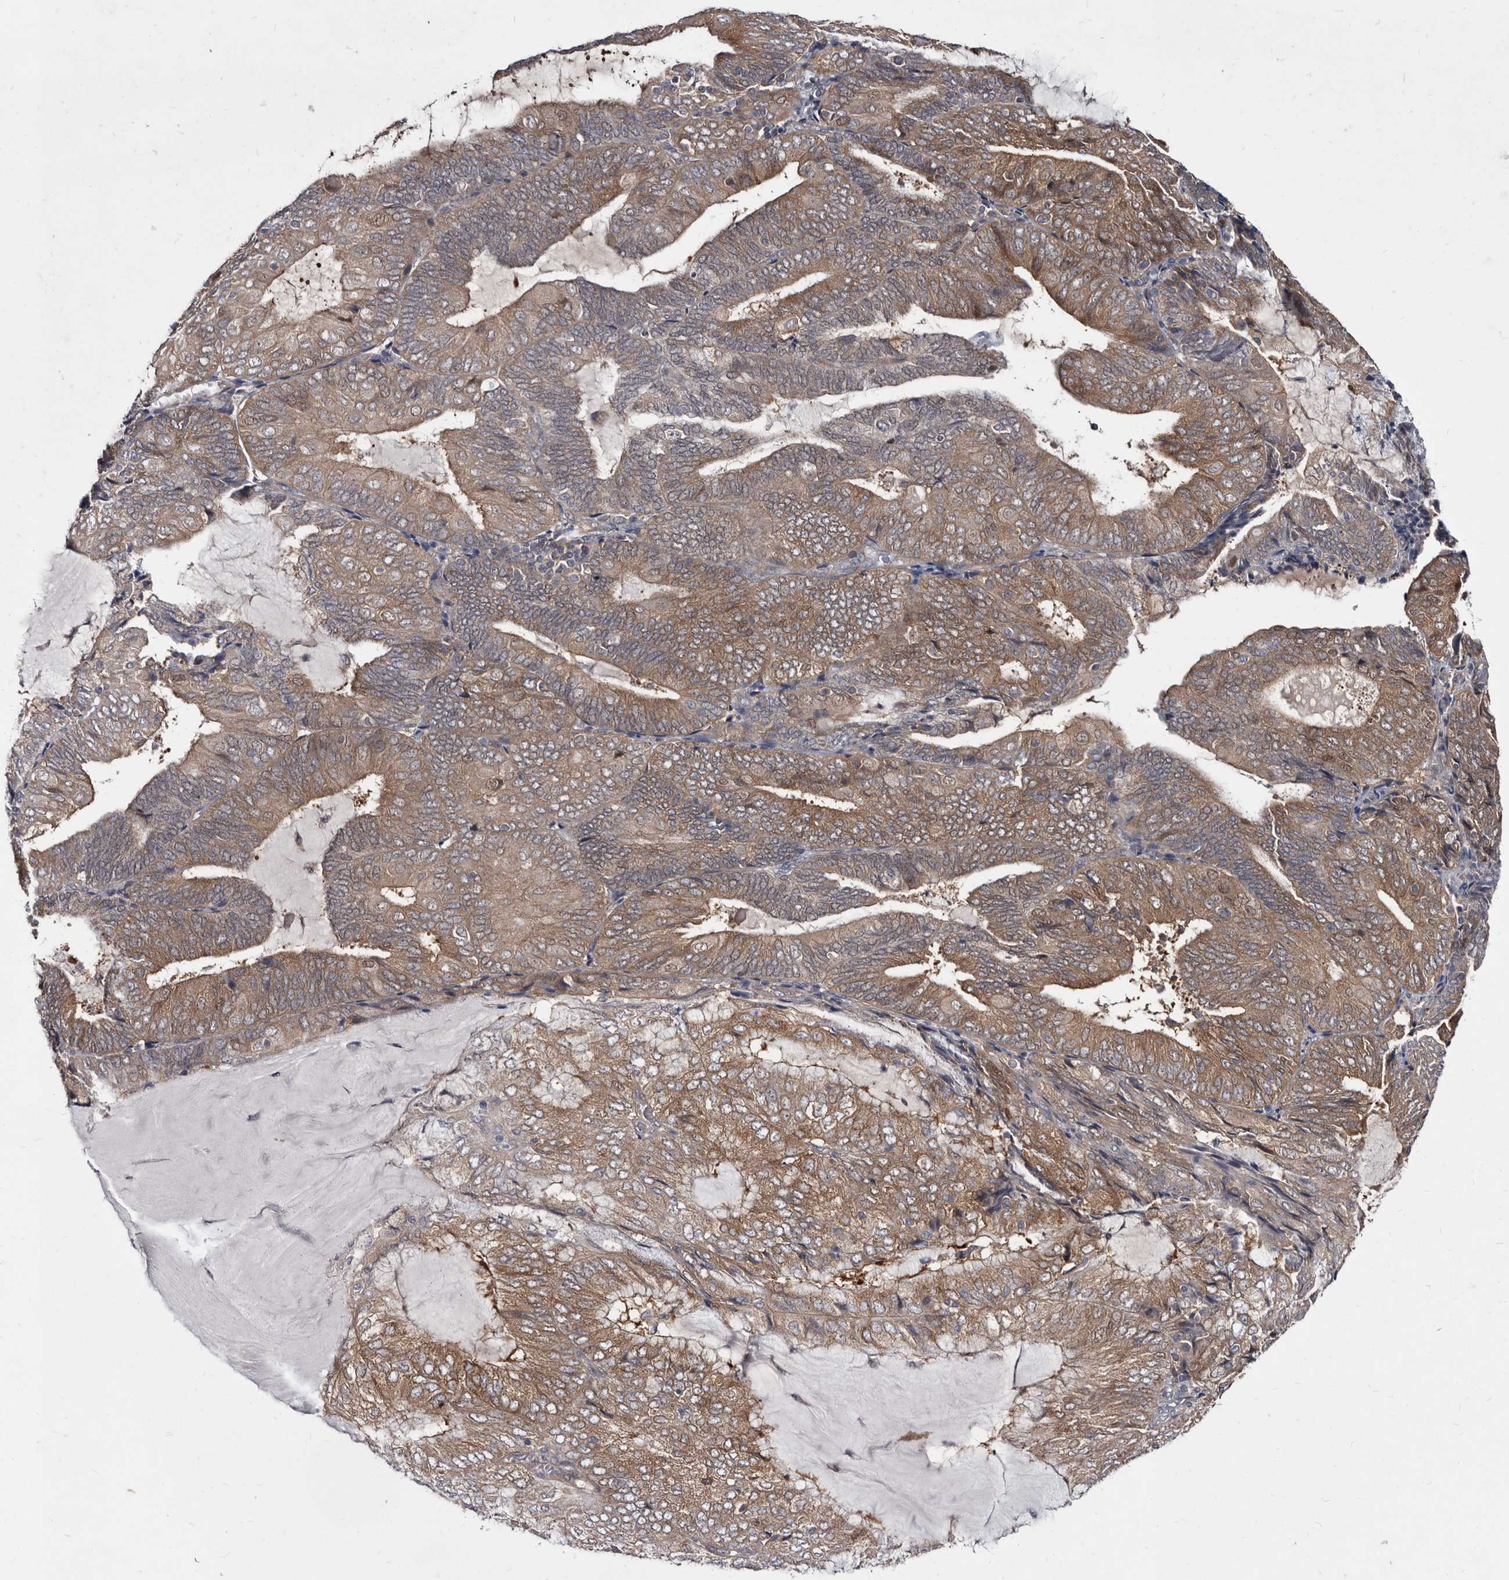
{"staining": {"intensity": "moderate", "quantity": ">75%", "location": "cytoplasmic/membranous"}, "tissue": "endometrial cancer", "cell_type": "Tumor cells", "image_type": "cancer", "snomed": [{"axis": "morphology", "description": "Adenocarcinoma, NOS"}, {"axis": "topography", "description": "Endometrium"}], "caption": "This image reveals endometrial cancer (adenocarcinoma) stained with immunohistochemistry to label a protein in brown. The cytoplasmic/membranous of tumor cells show moderate positivity for the protein. Nuclei are counter-stained blue.", "gene": "ABCF2", "patient": {"sex": "female", "age": 81}}